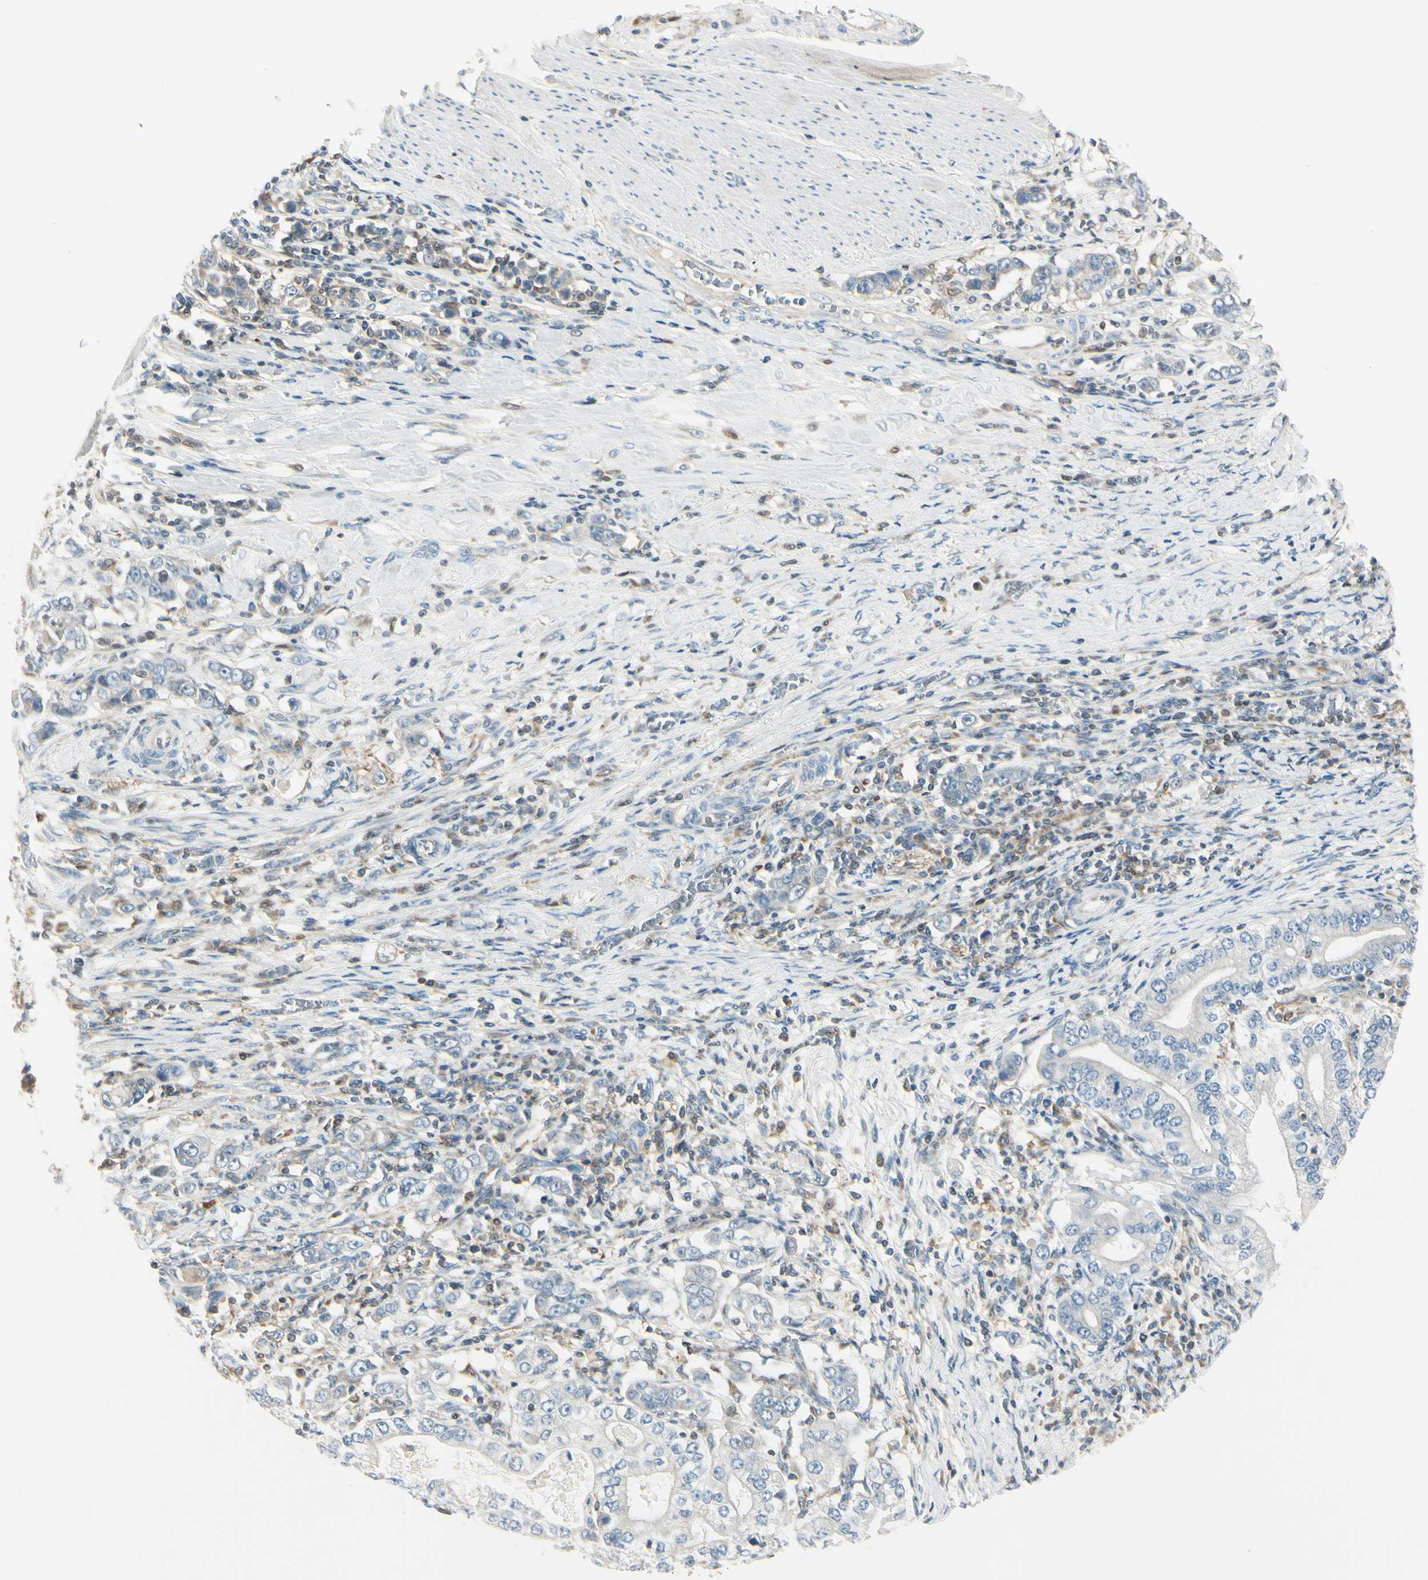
{"staining": {"intensity": "weak", "quantity": "25%-75%", "location": "cytoplasmic/membranous"}, "tissue": "stomach cancer", "cell_type": "Tumor cells", "image_type": "cancer", "snomed": [{"axis": "morphology", "description": "Adenocarcinoma, NOS"}, {"axis": "topography", "description": "Stomach, lower"}], "caption": "Stomach cancer (adenocarcinoma) stained with IHC reveals weak cytoplasmic/membranous staining in about 25%-75% of tumor cells.", "gene": "CYRIB", "patient": {"sex": "female", "age": 72}}